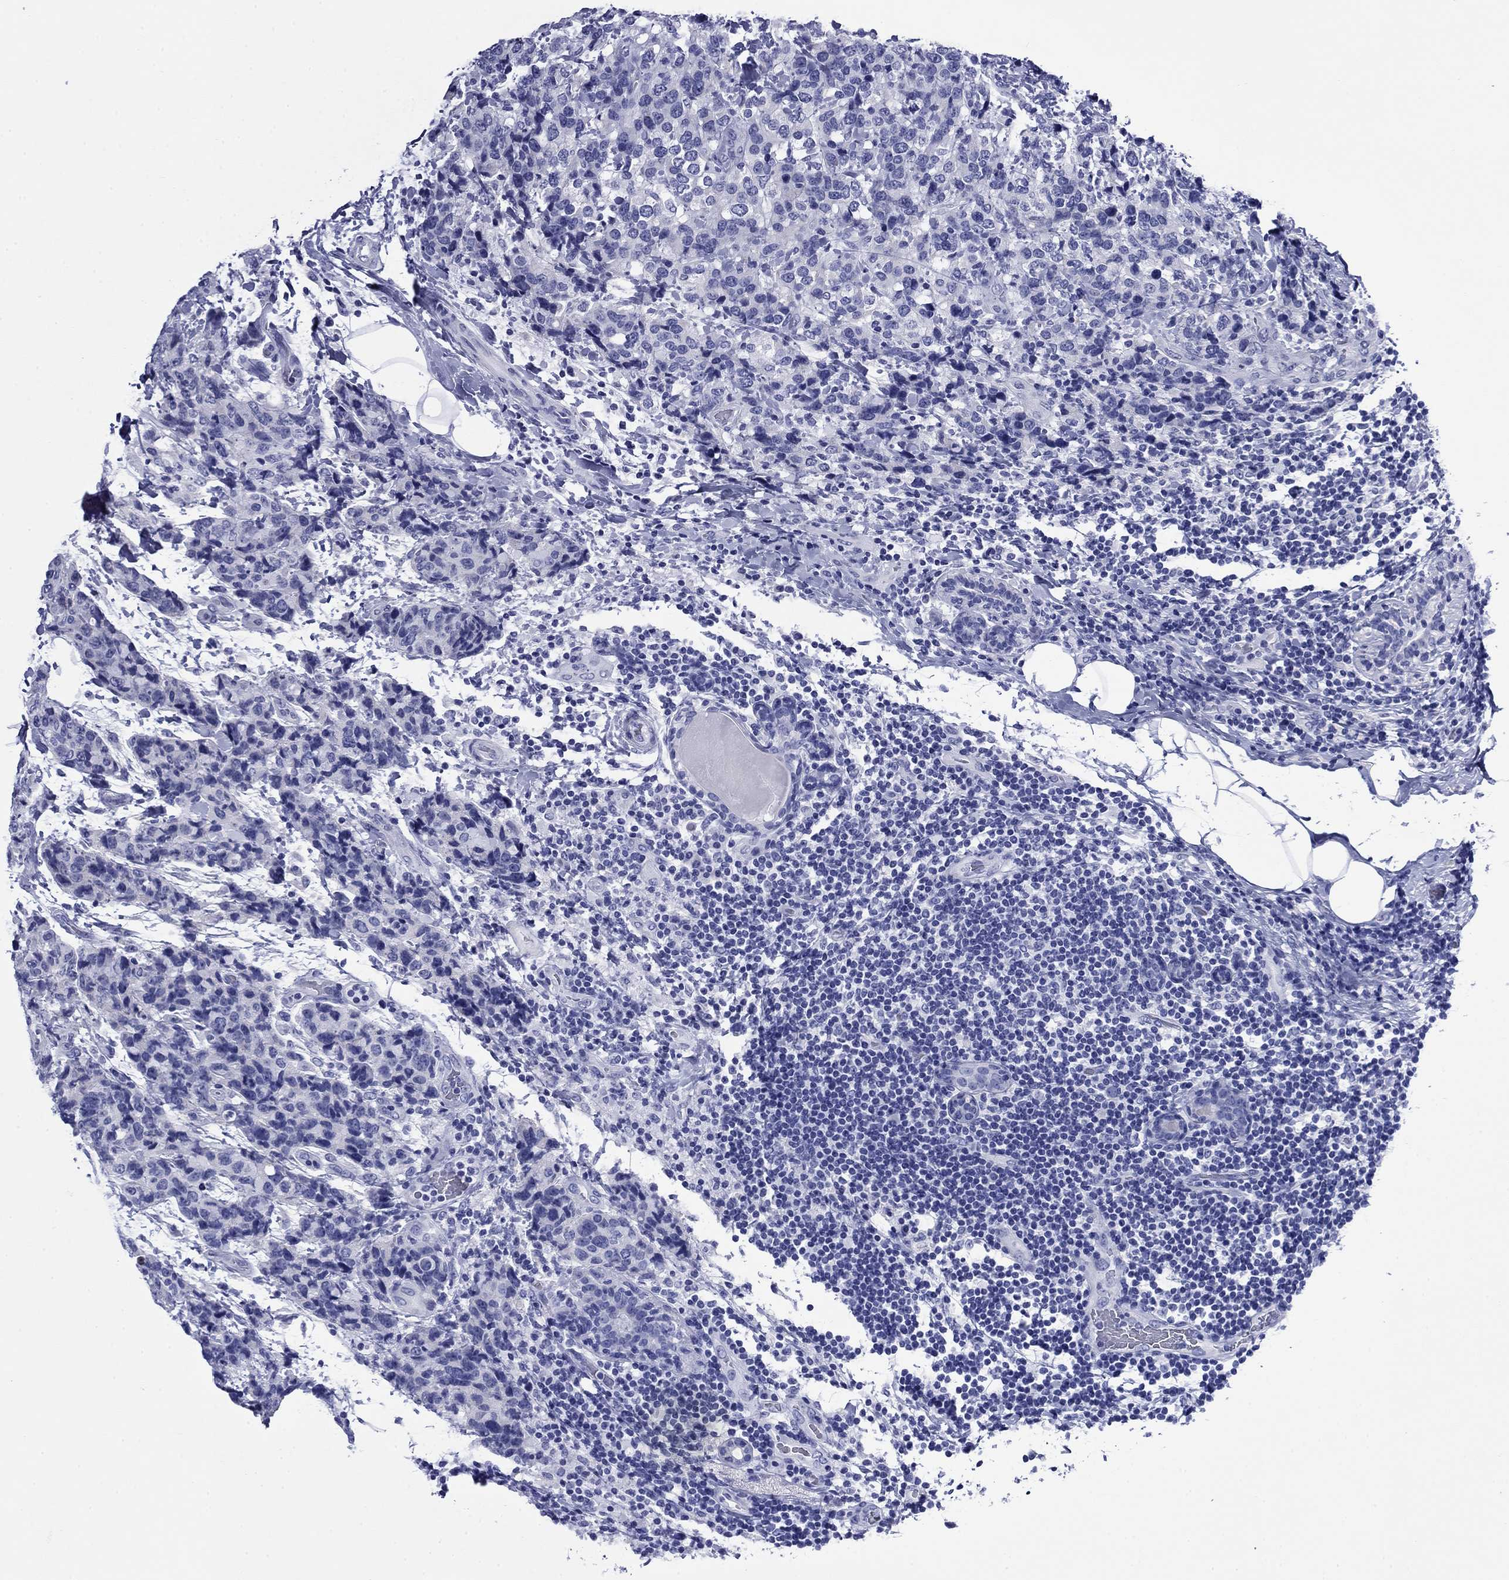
{"staining": {"intensity": "negative", "quantity": "none", "location": "none"}, "tissue": "breast cancer", "cell_type": "Tumor cells", "image_type": "cancer", "snomed": [{"axis": "morphology", "description": "Lobular carcinoma"}, {"axis": "topography", "description": "Breast"}], "caption": "IHC micrograph of breast cancer stained for a protein (brown), which exhibits no positivity in tumor cells.", "gene": "GIP", "patient": {"sex": "female", "age": 59}}